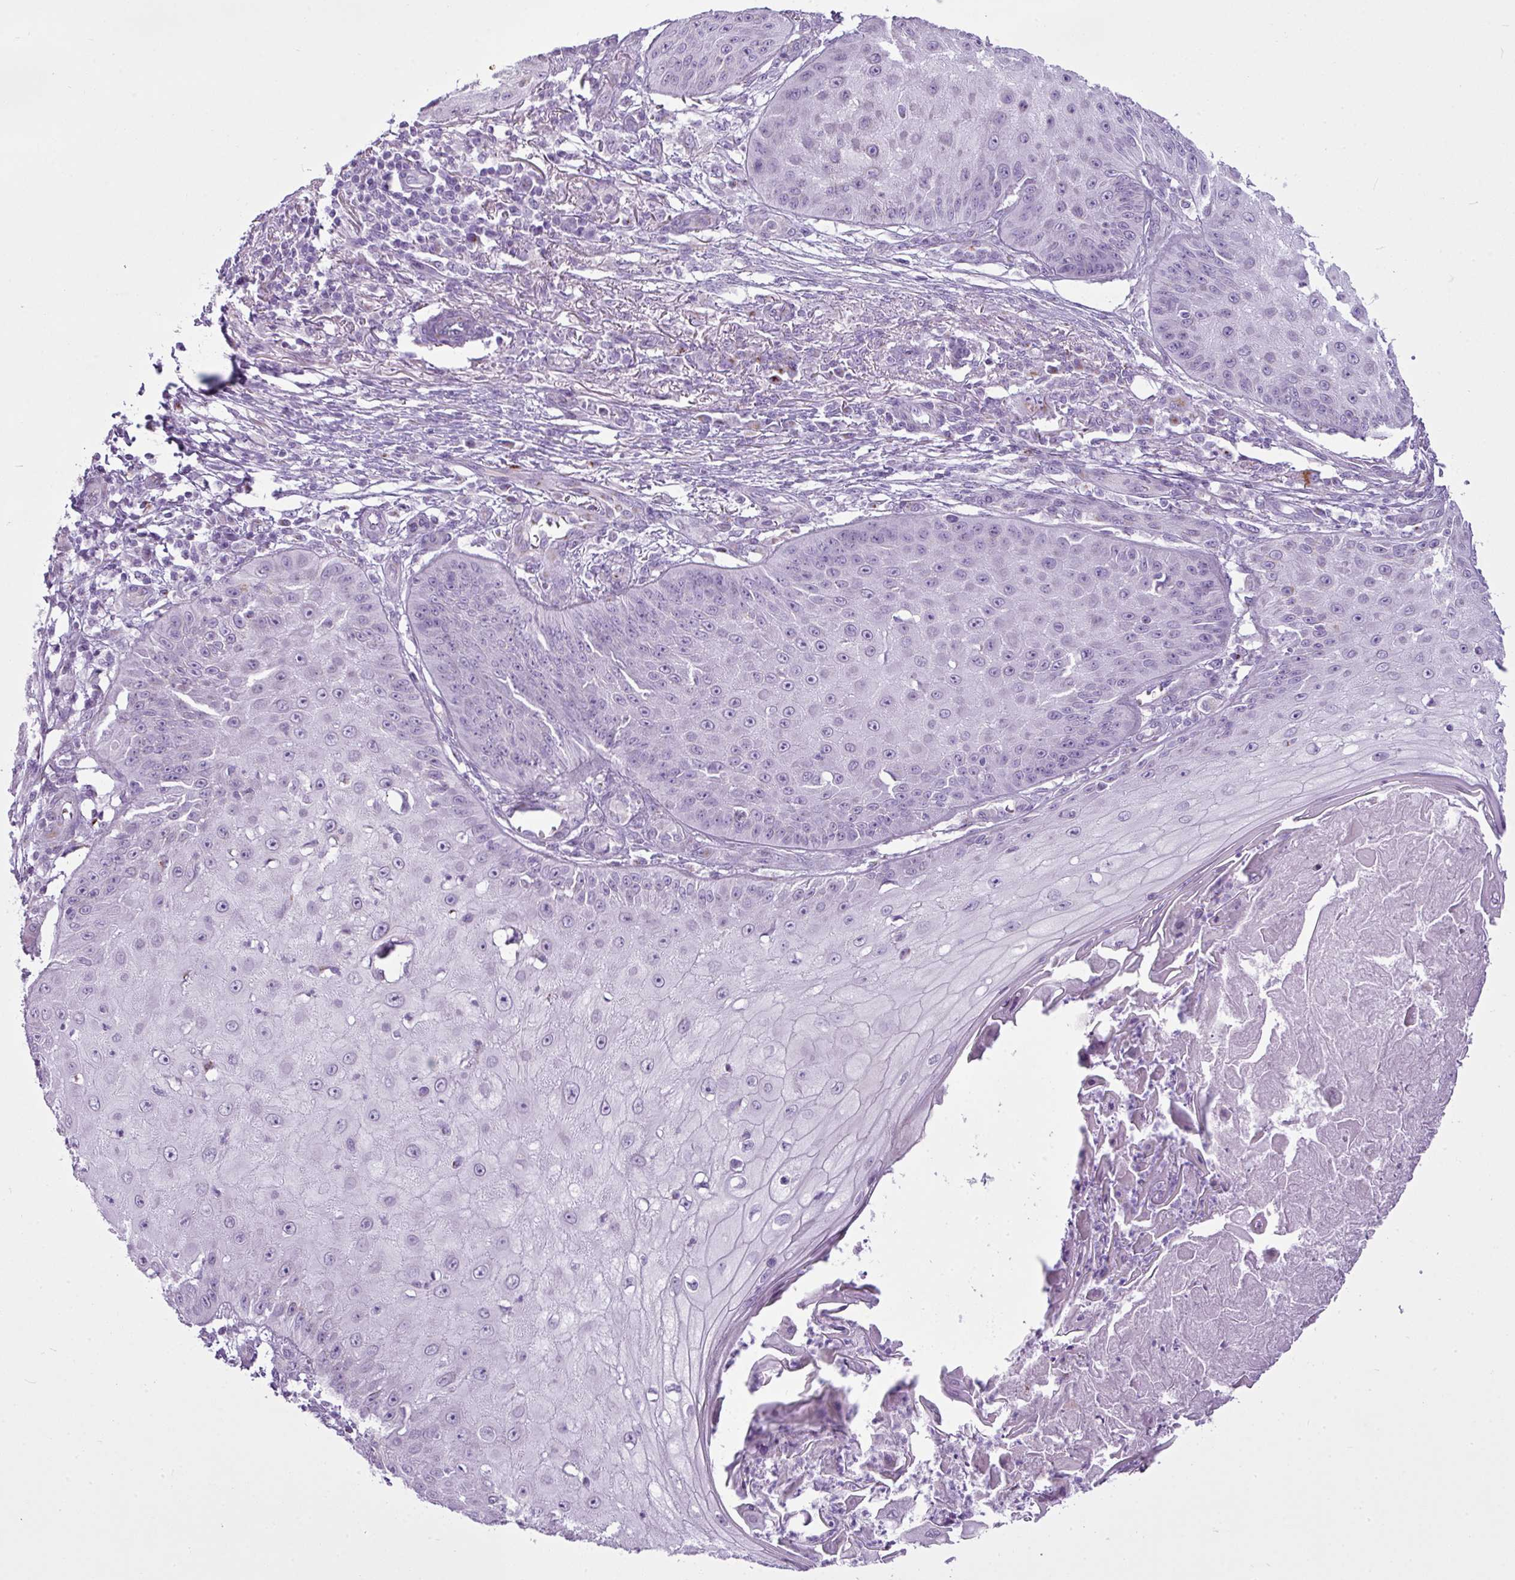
{"staining": {"intensity": "negative", "quantity": "none", "location": "none"}, "tissue": "skin cancer", "cell_type": "Tumor cells", "image_type": "cancer", "snomed": [{"axis": "morphology", "description": "Squamous cell carcinoma, NOS"}, {"axis": "topography", "description": "Skin"}], "caption": "Immunohistochemistry micrograph of skin squamous cell carcinoma stained for a protein (brown), which reveals no staining in tumor cells.", "gene": "FAM43A", "patient": {"sex": "male", "age": 70}}